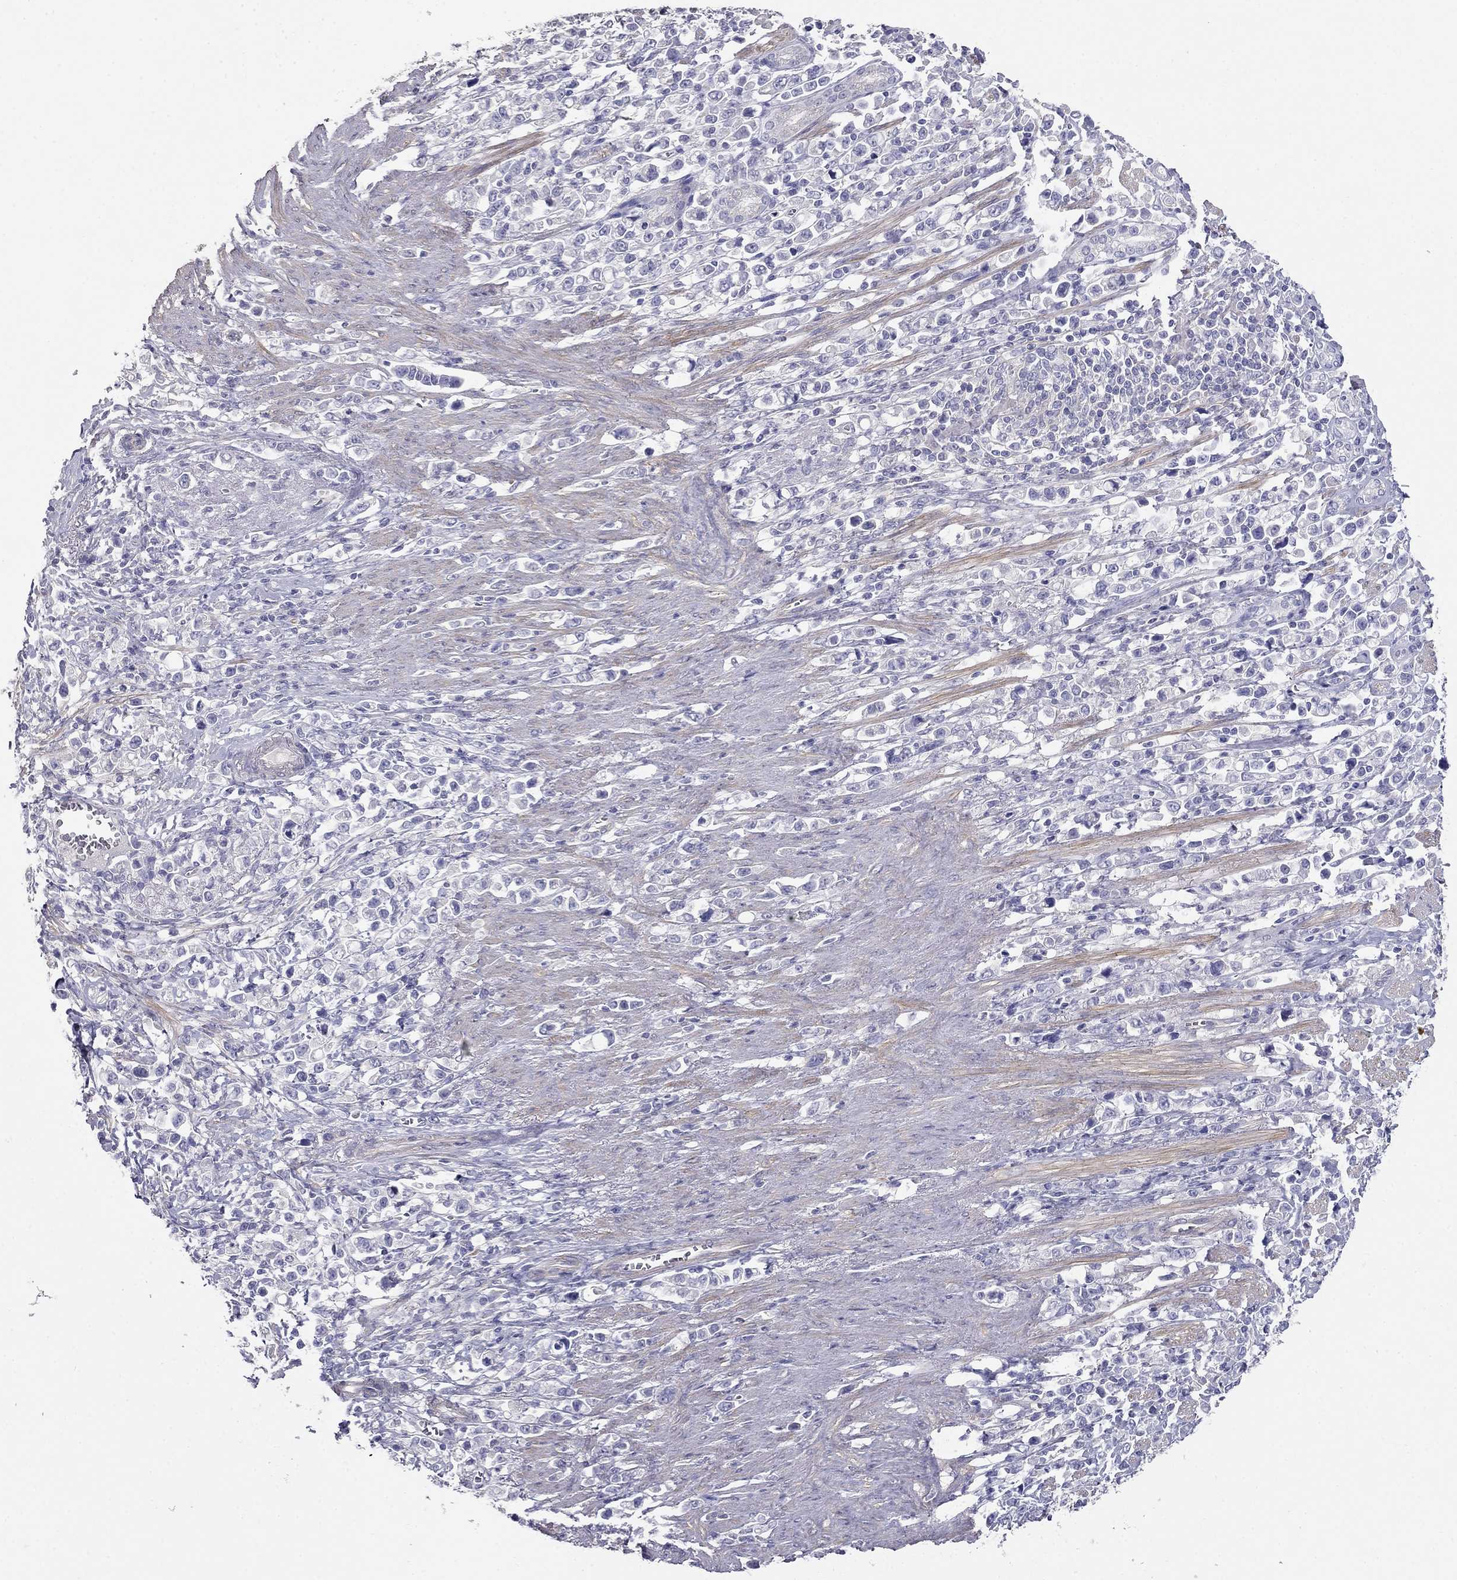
{"staining": {"intensity": "negative", "quantity": "none", "location": "none"}, "tissue": "stomach cancer", "cell_type": "Tumor cells", "image_type": "cancer", "snomed": [{"axis": "morphology", "description": "Adenocarcinoma, NOS"}, {"axis": "topography", "description": "Stomach"}], "caption": "A histopathology image of human stomach cancer is negative for staining in tumor cells. Nuclei are stained in blue.", "gene": "LY6H", "patient": {"sex": "male", "age": 63}}